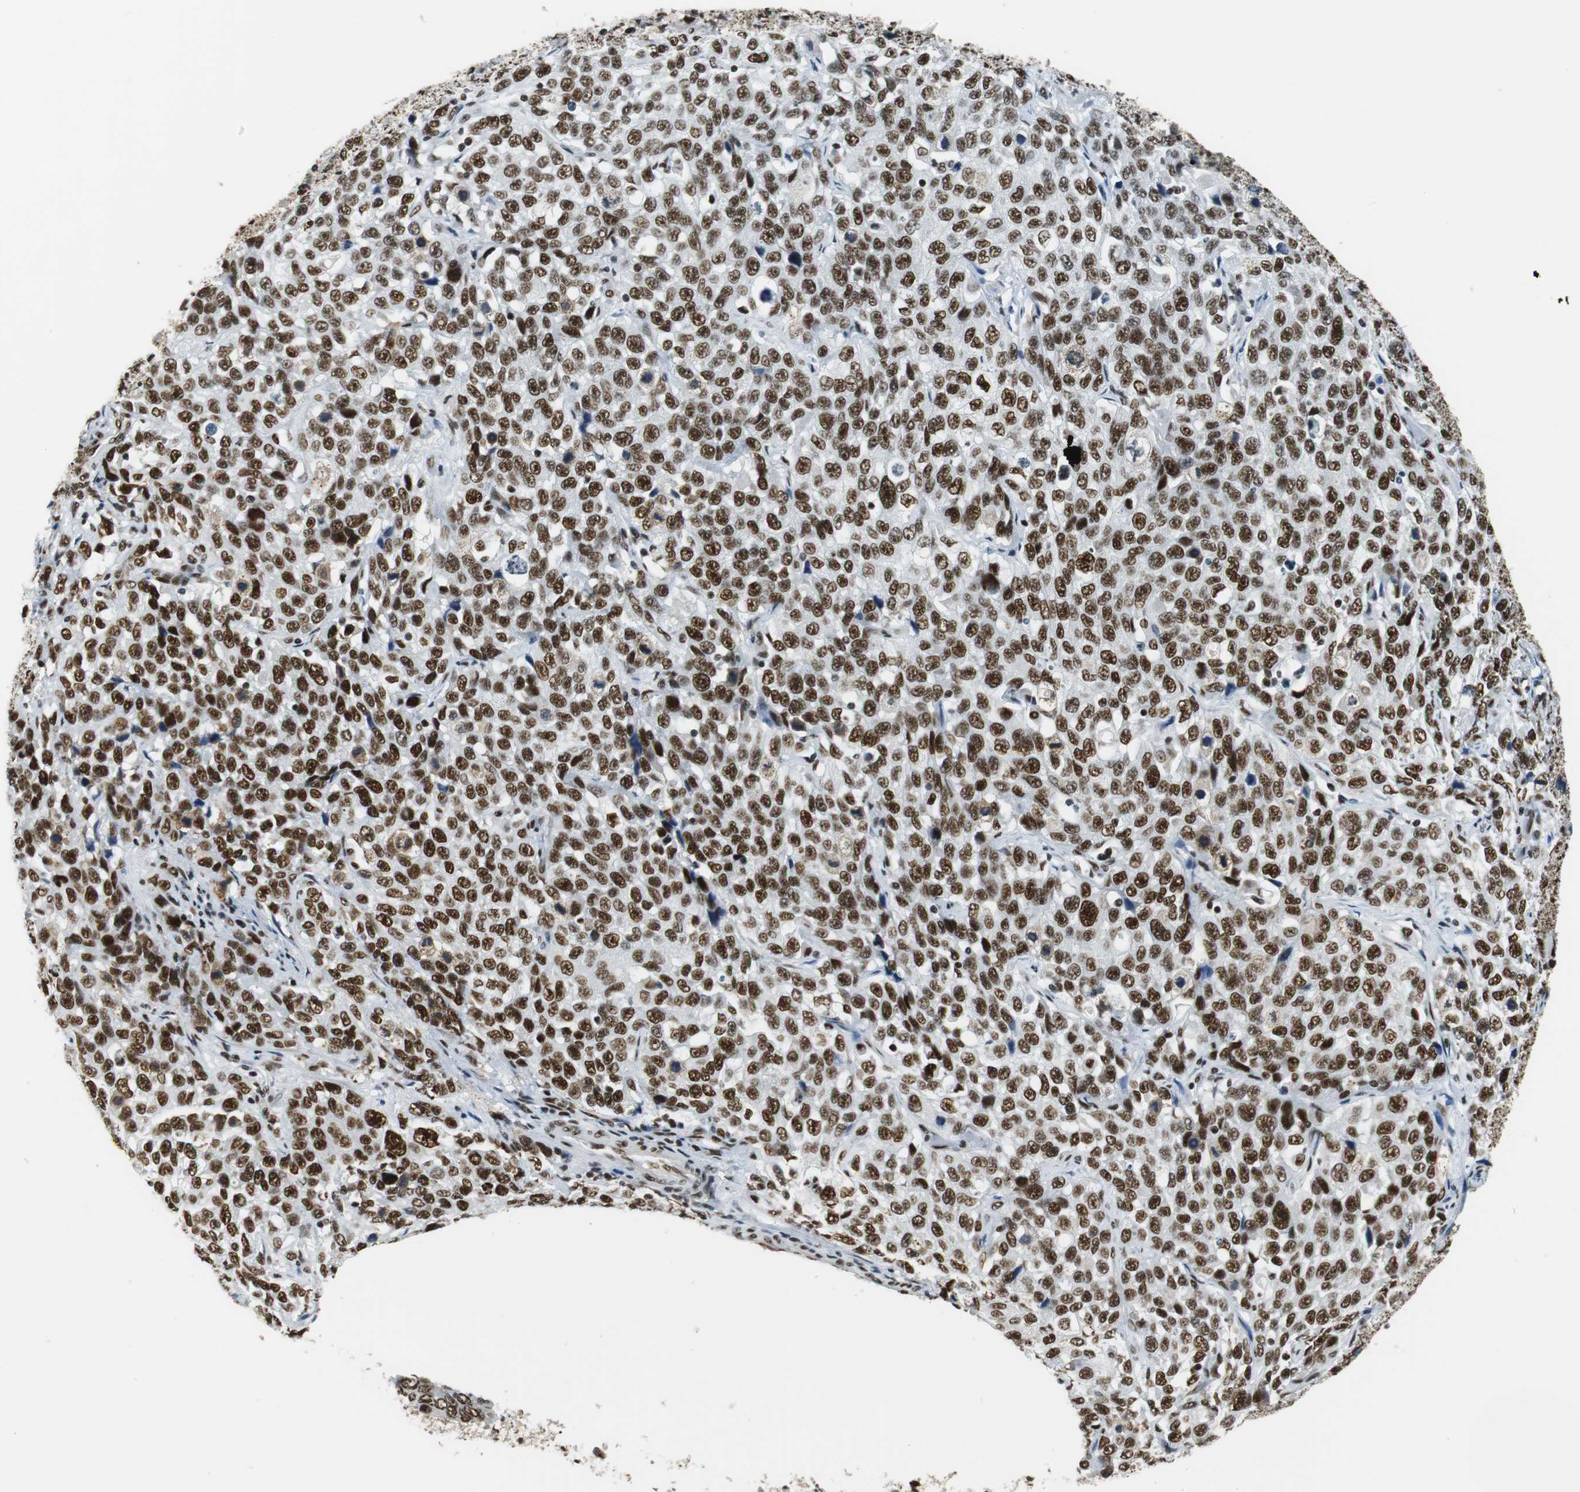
{"staining": {"intensity": "strong", "quantity": ">75%", "location": "nuclear"}, "tissue": "stomach cancer", "cell_type": "Tumor cells", "image_type": "cancer", "snomed": [{"axis": "morphology", "description": "Normal tissue, NOS"}, {"axis": "morphology", "description": "Adenocarcinoma, NOS"}, {"axis": "topography", "description": "Stomach"}], "caption": "Immunohistochemical staining of human adenocarcinoma (stomach) shows high levels of strong nuclear staining in approximately >75% of tumor cells. The staining is performed using DAB (3,3'-diaminobenzidine) brown chromogen to label protein expression. The nuclei are counter-stained blue using hematoxylin.", "gene": "PRKDC", "patient": {"sex": "male", "age": 48}}